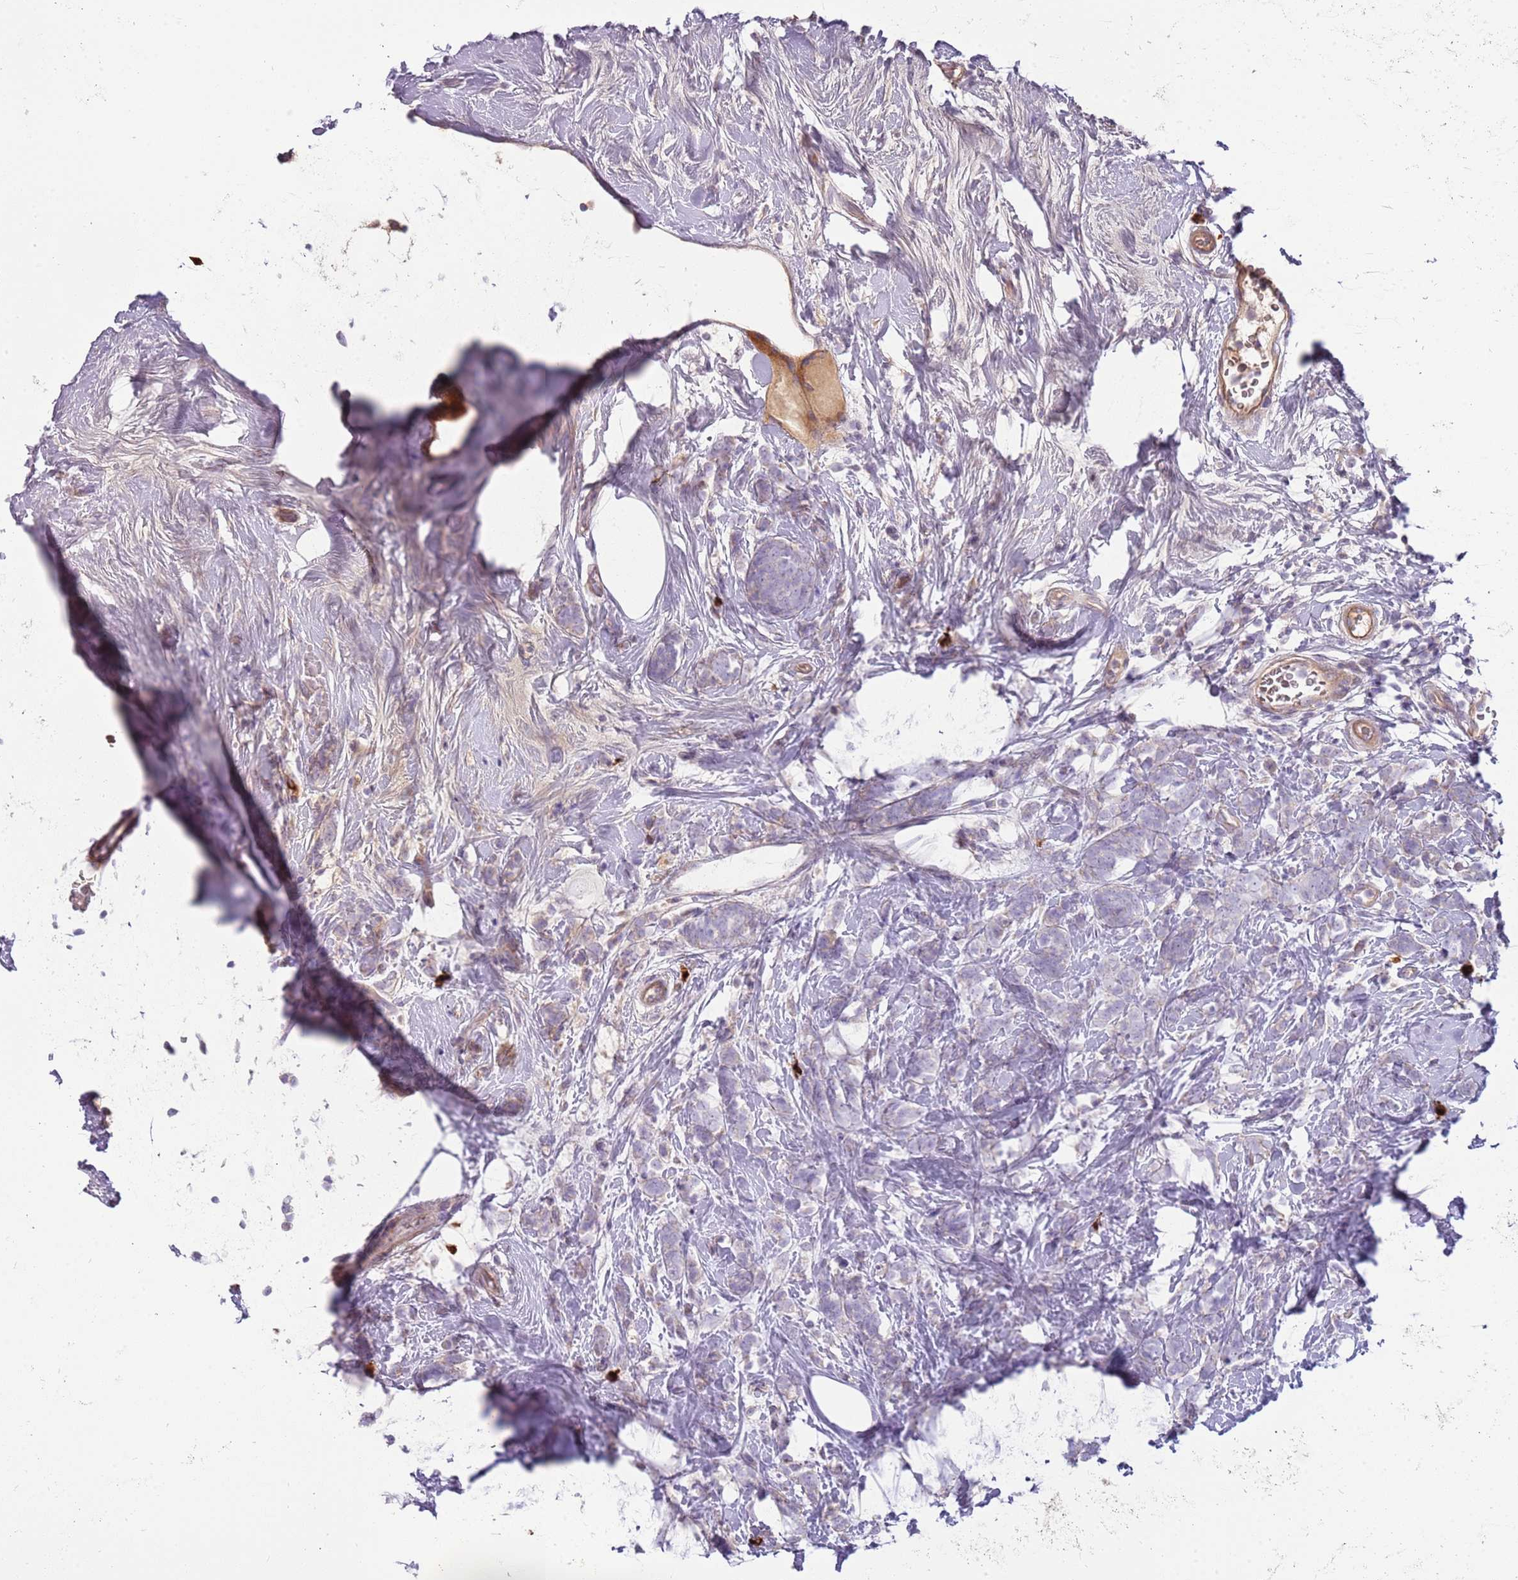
{"staining": {"intensity": "negative", "quantity": "none", "location": "none"}, "tissue": "breast cancer", "cell_type": "Tumor cells", "image_type": "cancer", "snomed": [{"axis": "morphology", "description": "Lobular carcinoma"}, {"axis": "topography", "description": "Breast"}], "caption": "Tumor cells show no significant protein expression in breast cancer (lobular carcinoma).", "gene": "MCUB", "patient": {"sex": "female", "age": 58}}